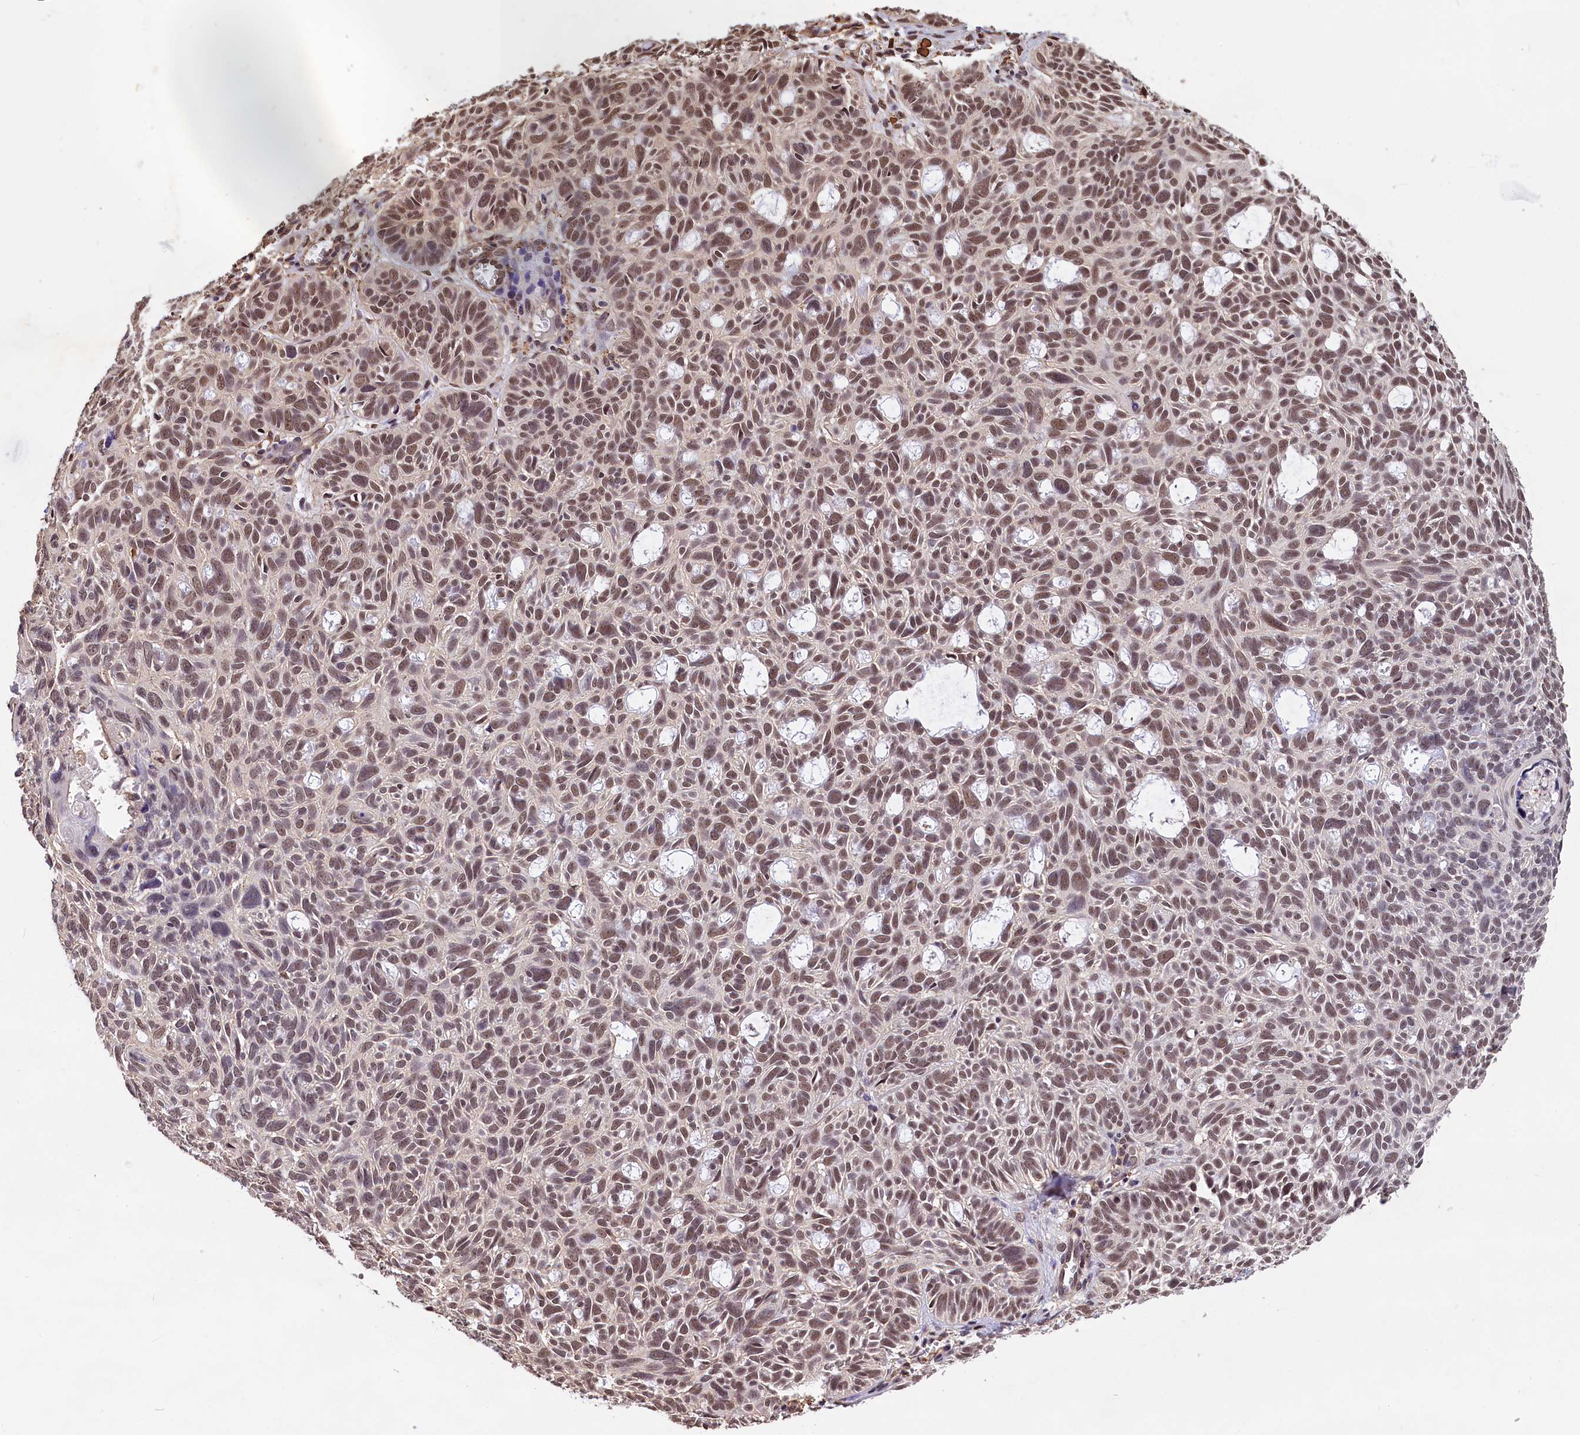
{"staining": {"intensity": "moderate", "quantity": ">75%", "location": "nuclear"}, "tissue": "skin cancer", "cell_type": "Tumor cells", "image_type": "cancer", "snomed": [{"axis": "morphology", "description": "Basal cell carcinoma"}, {"axis": "topography", "description": "Skin"}], "caption": "DAB immunohistochemical staining of skin cancer (basal cell carcinoma) exhibits moderate nuclear protein staining in approximately >75% of tumor cells. (DAB (3,3'-diaminobenzidine) IHC, brown staining for protein, blue staining for nuclei).", "gene": "ZC3H4", "patient": {"sex": "male", "age": 69}}